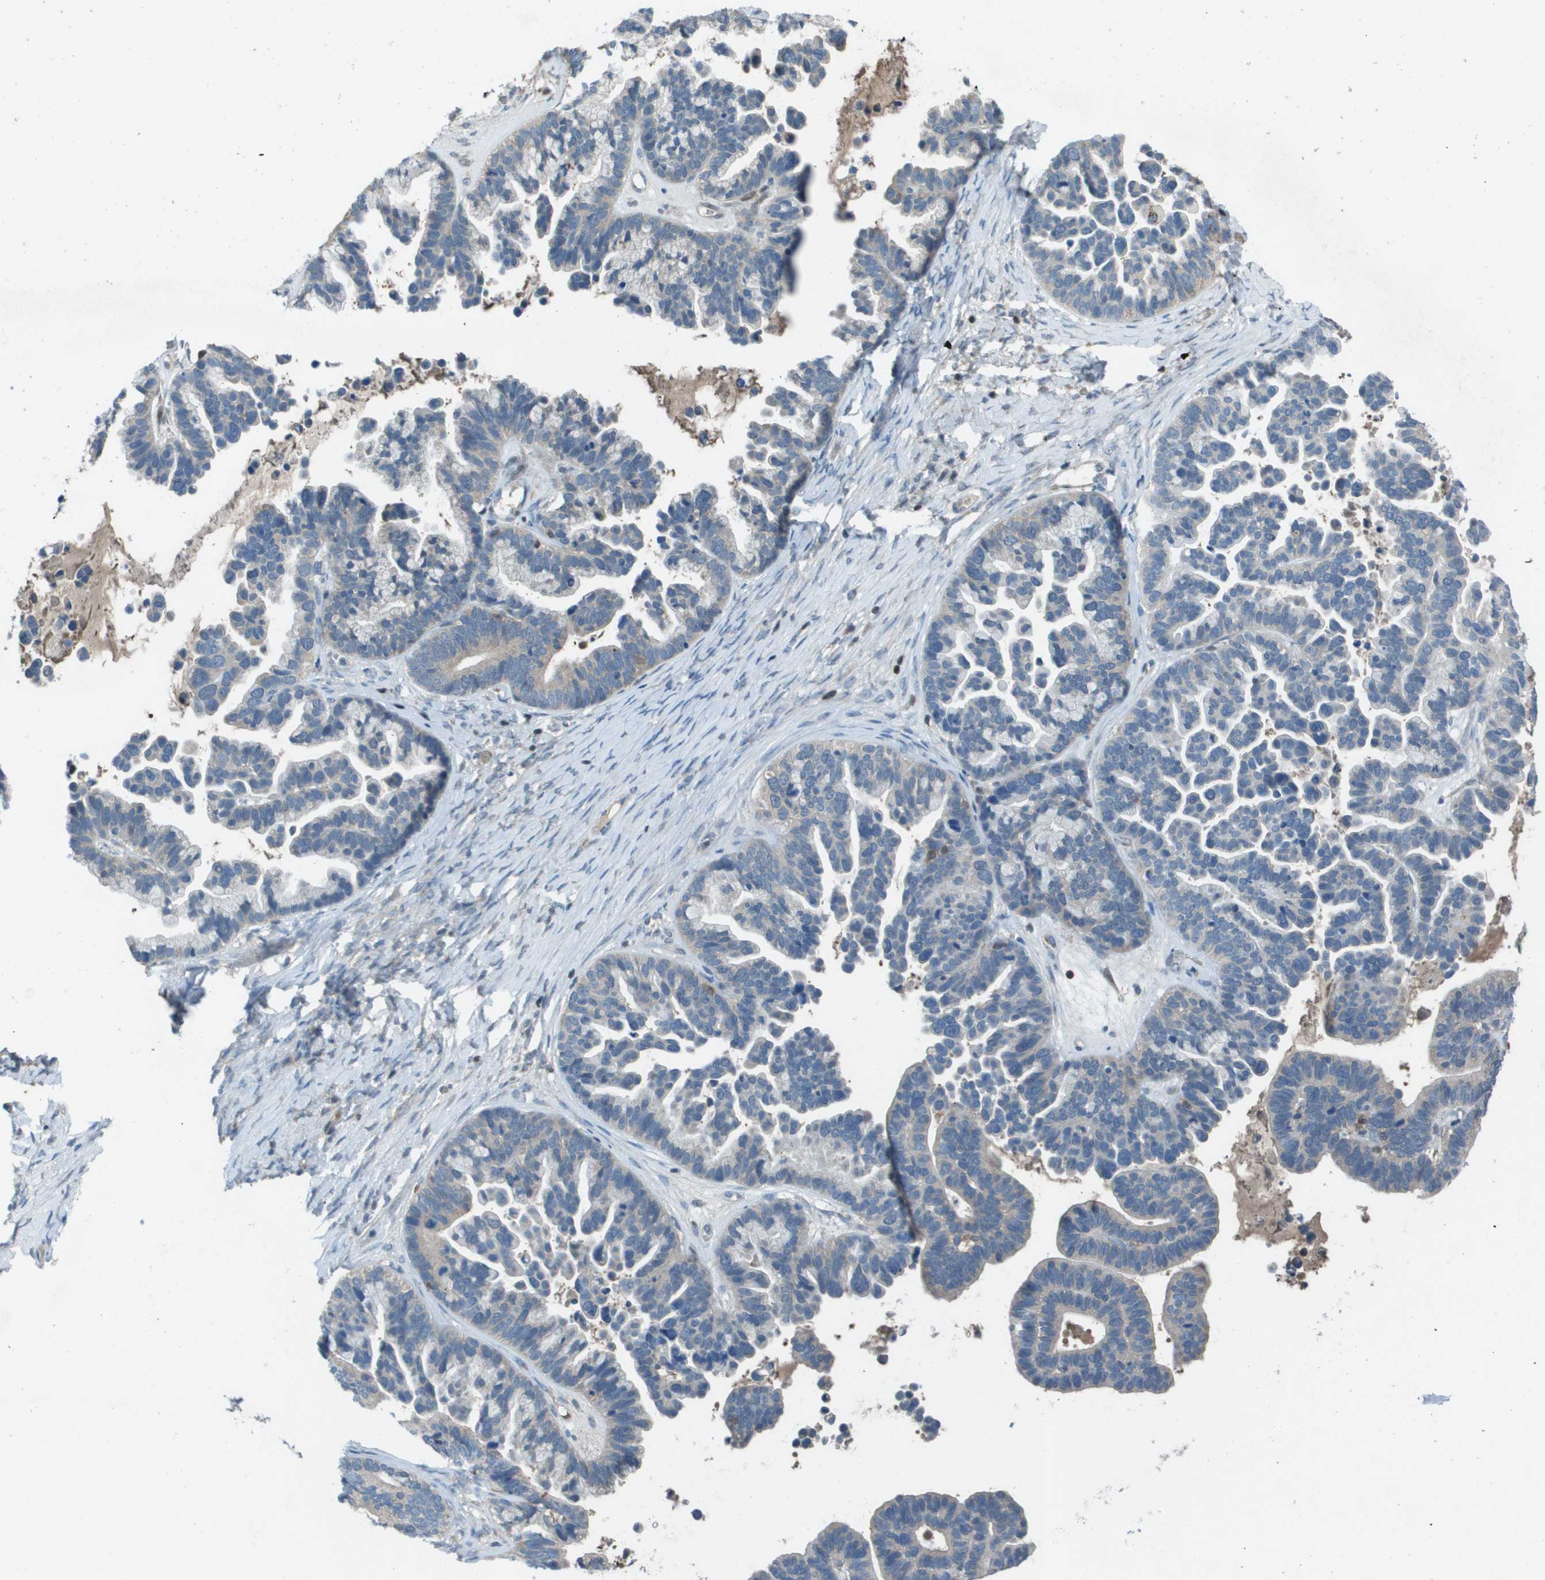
{"staining": {"intensity": "weak", "quantity": "<25%", "location": "cytoplasmic/membranous"}, "tissue": "ovarian cancer", "cell_type": "Tumor cells", "image_type": "cancer", "snomed": [{"axis": "morphology", "description": "Cystadenocarcinoma, serous, NOS"}, {"axis": "topography", "description": "Ovary"}], "caption": "A high-resolution photomicrograph shows immunohistochemistry (IHC) staining of serous cystadenocarcinoma (ovarian), which shows no significant staining in tumor cells.", "gene": "CAMK4", "patient": {"sex": "female", "age": 56}}